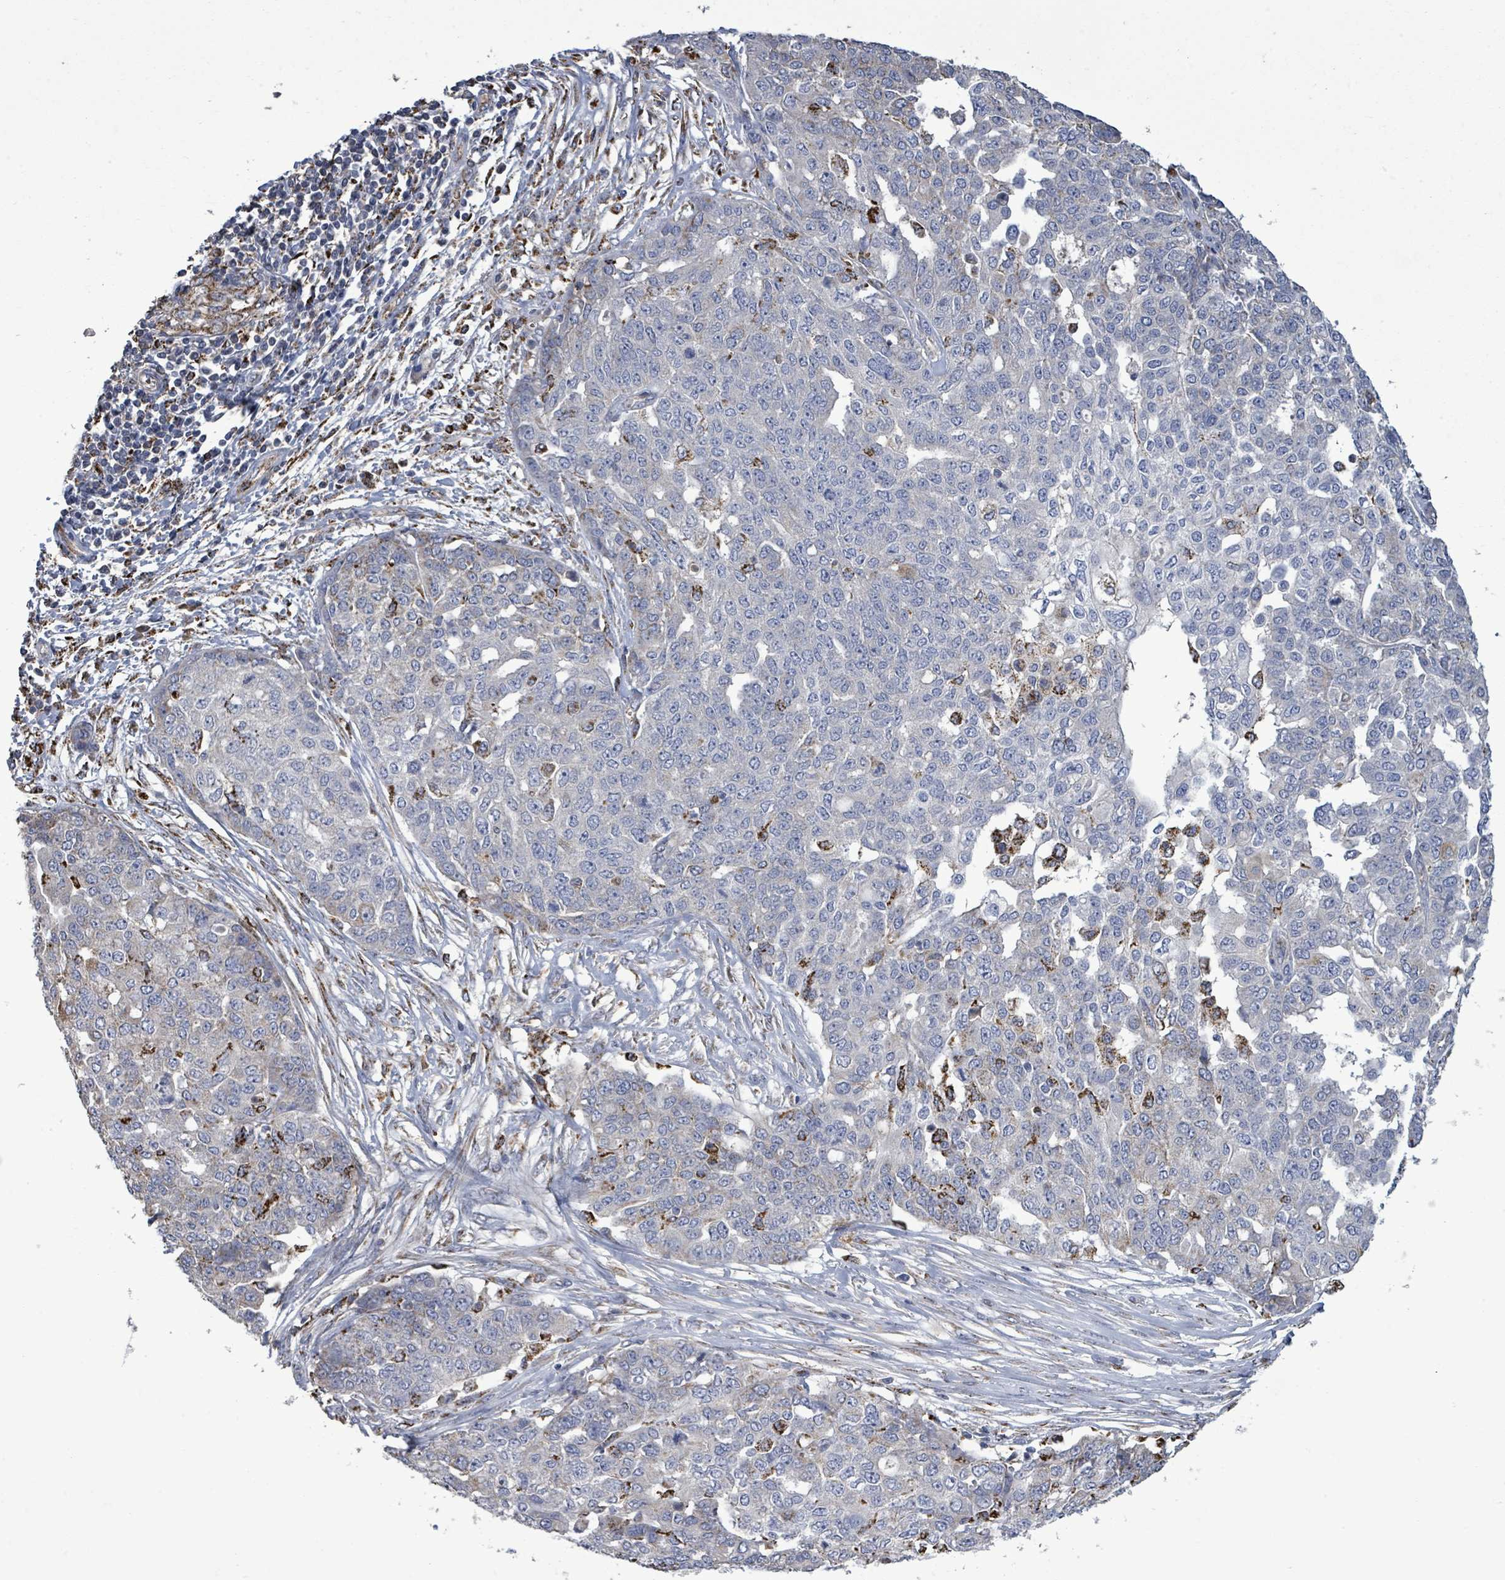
{"staining": {"intensity": "strong", "quantity": "<25%", "location": "cytoplasmic/membranous"}, "tissue": "ovarian cancer", "cell_type": "Tumor cells", "image_type": "cancer", "snomed": [{"axis": "morphology", "description": "Cystadenocarcinoma, serous, NOS"}, {"axis": "topography", "description": "Soft tissue"}, {"axis": "topography", "description": "Ovary"}], "caption": "This histopathology image displays IHC staining of ovarian cancer, with medium strong cytoplasmic/membranous expression in about <25% of tumor cells.", "gene": "MTMR12", "patient": {"sex": "female", "age": 57}}